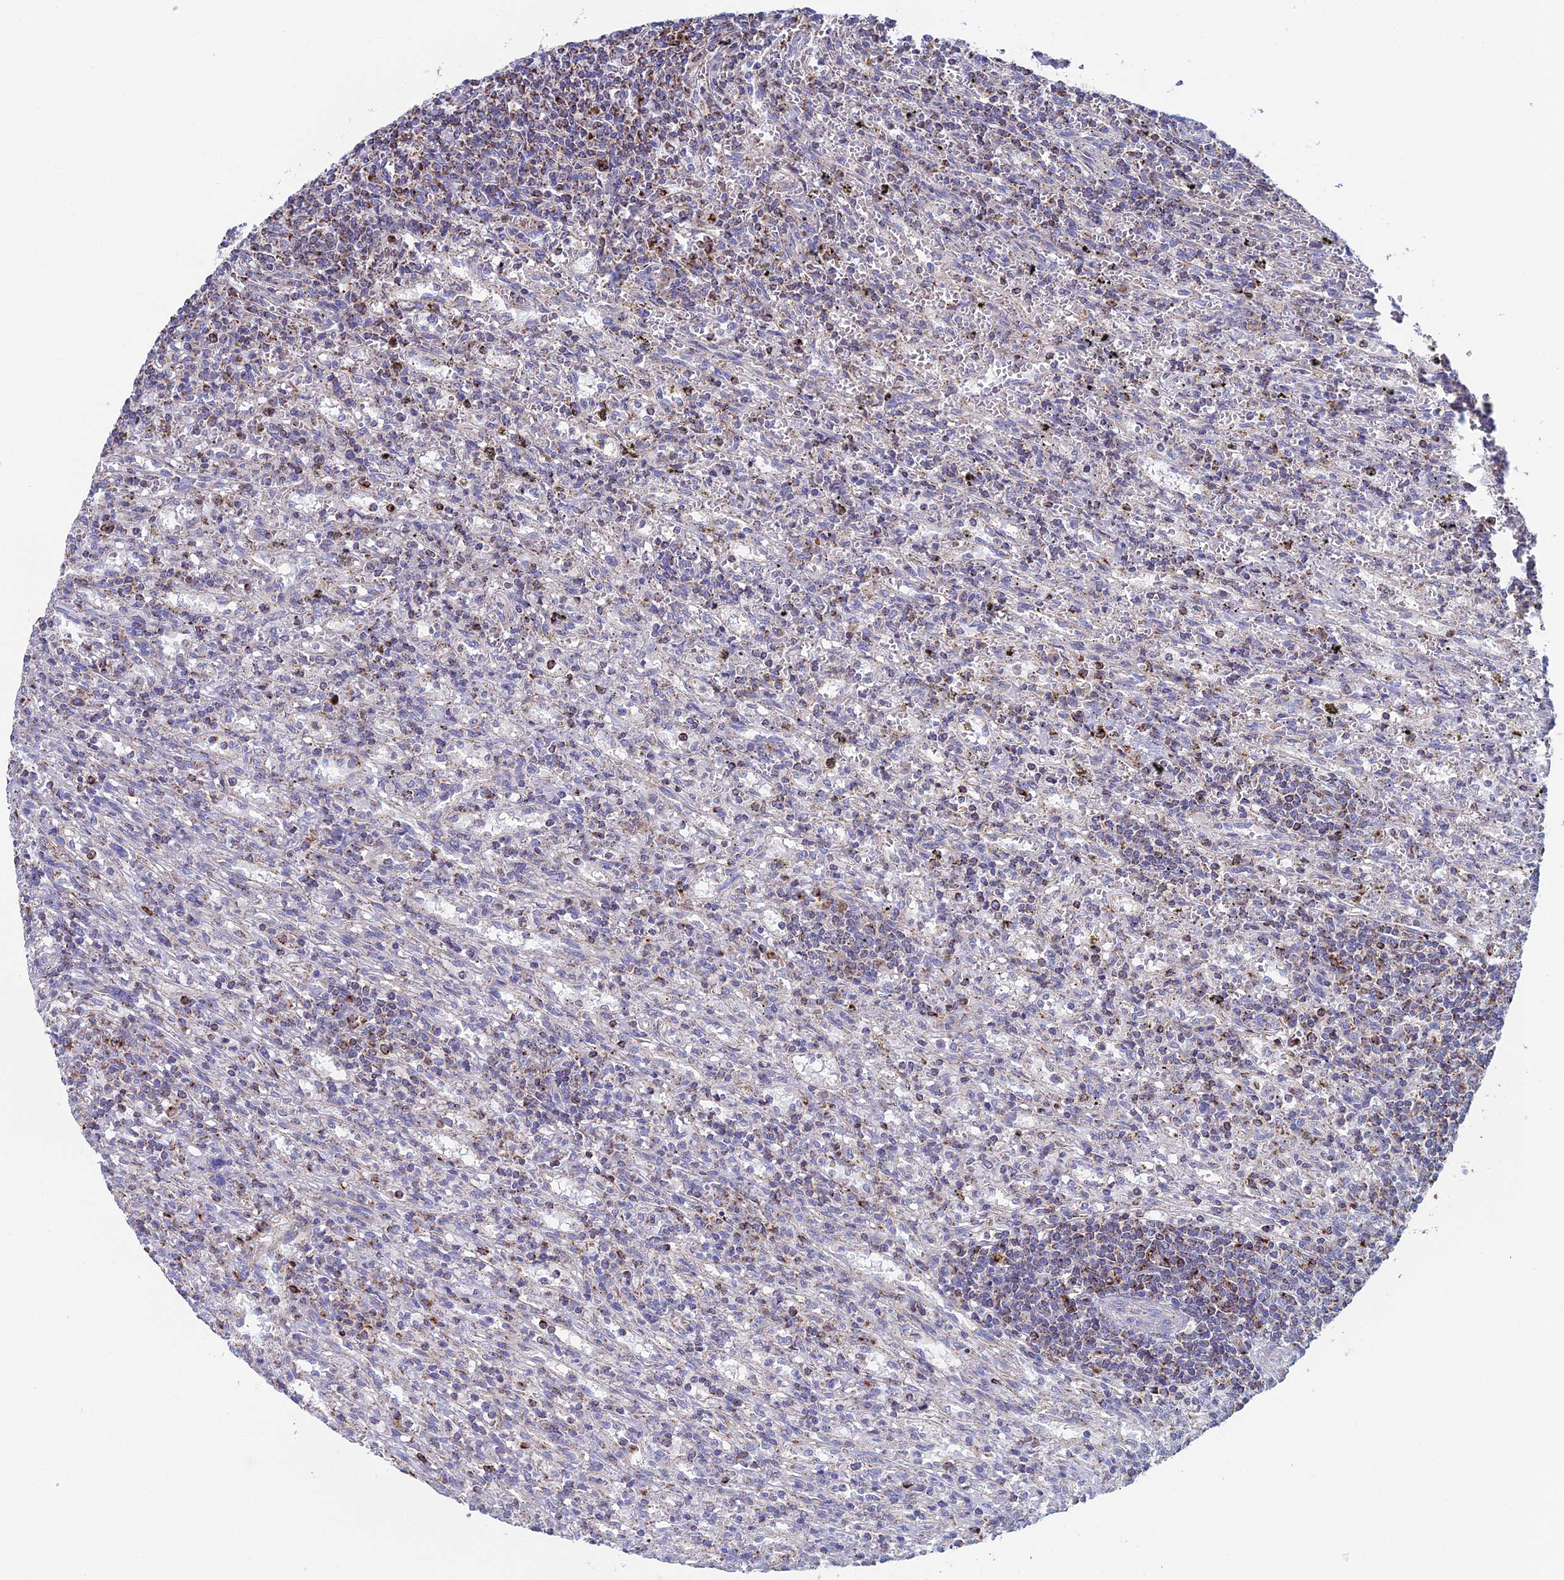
{"staining": {"intensity": "moderate", "quantity": "<25%", "location": "cytoplasmic/membranous"}, "tissue": "lymphoma", "cell_type": "Tumor cells", "image_type": "cancer", "snomed": [{"axis": "morphology", "description": "Malignant lymphoma, non-Hodgkin's type, Low grade"}, {"axis": "topography", "description": "Spleen"}], "caption": "Tumor cells reveal moderate cytoplasmic/membranous expression in about <25% of cells in malignant lymphoma, non-Hodgkin's type (low-grade).", "gene": "SPOCK2", "patient": {"sex": "male", "age": 76}}